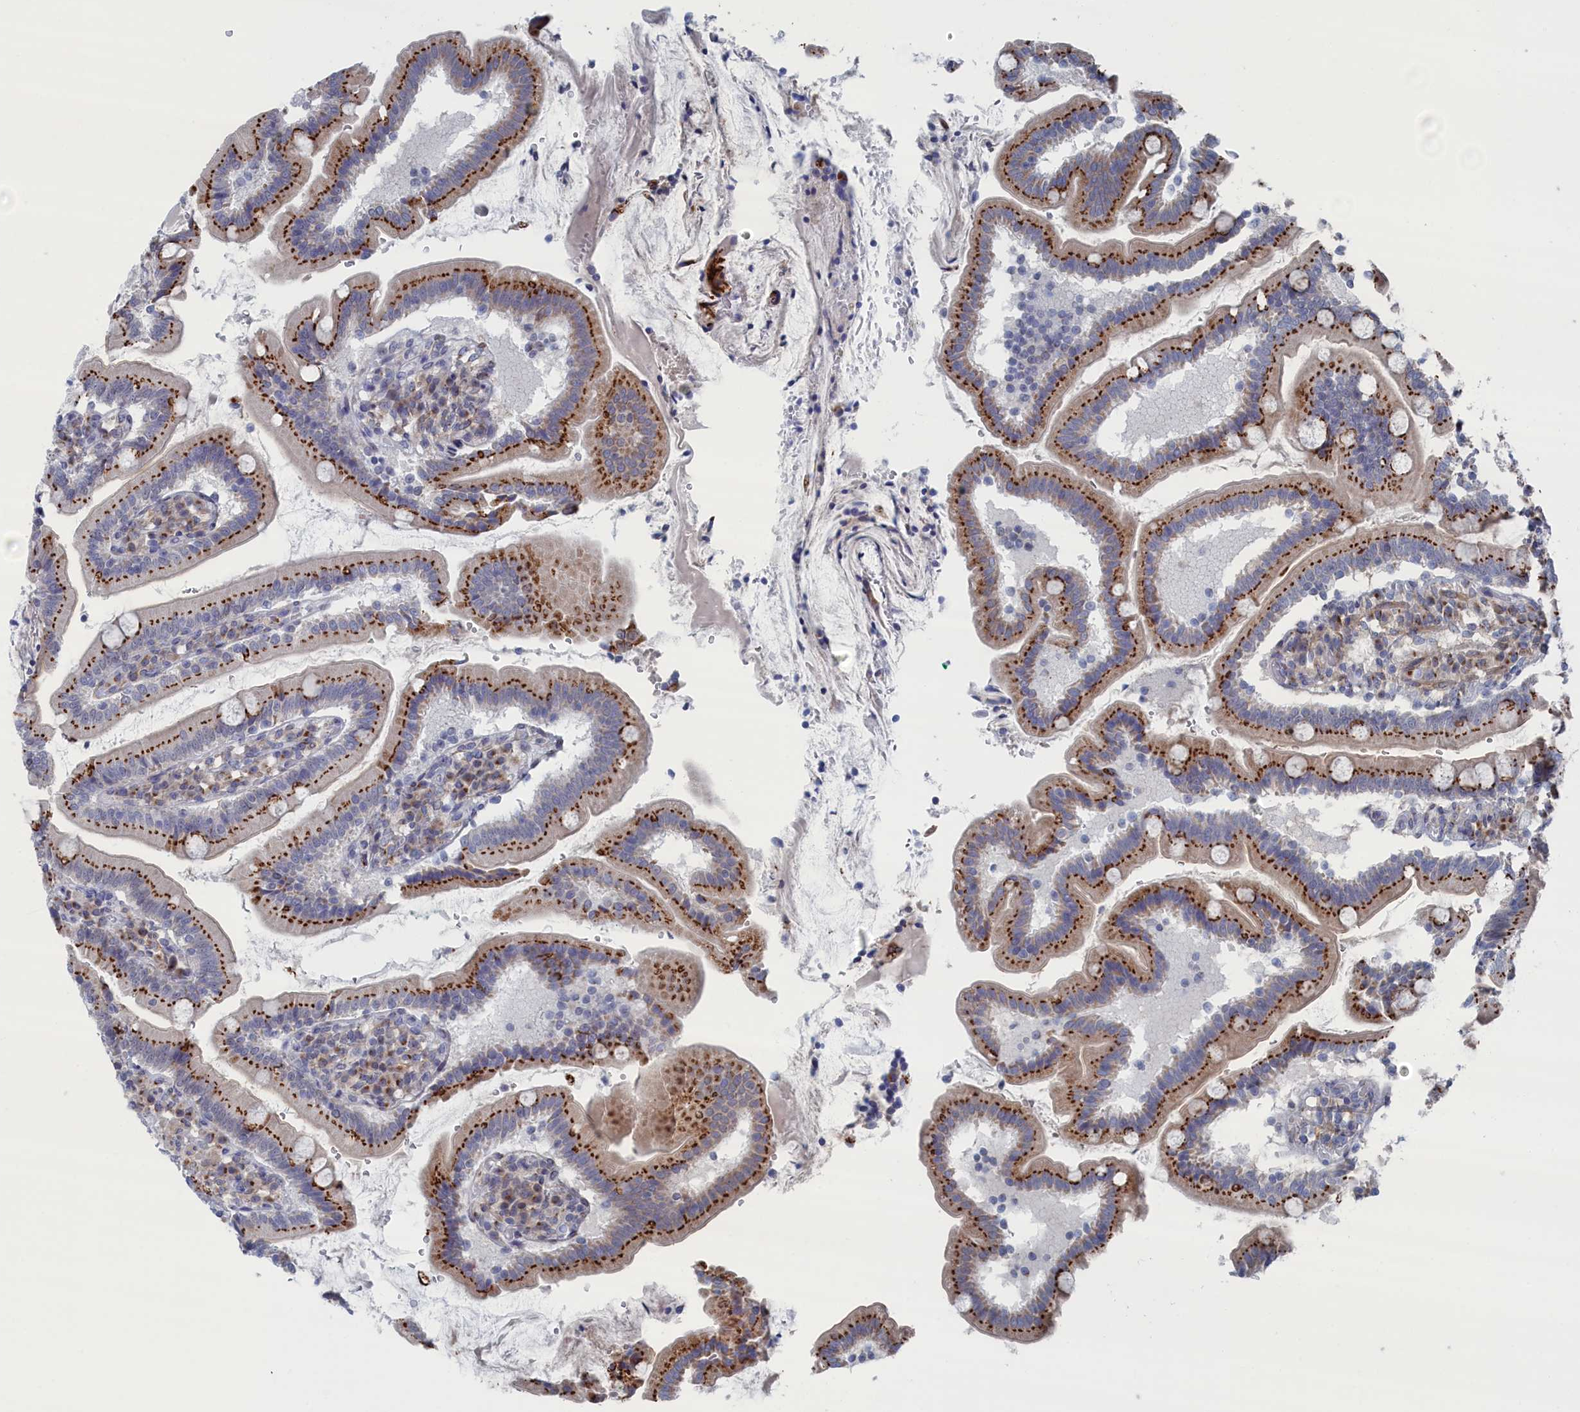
{"staining": {"intensity": "strong", "quantity": ">75%", "location": "cytoplasmic/membranous"}, "tissue": "duodenum", "cell_type": "Glandular cells", "image_type": "normal", "snomed": [{"axis": "morphology", "description": "Normal tissue, NOS"}, {"axis": "topography", "description": "Duodenum"}], "caption": "IHC image of benign duodenum: duodenum stained using immunohistochemistry displays high levels of strong protein expression localized specifically in the cytoplasmic/membranous of glandular cells, appearing as a cytoplasmic/membranous brown color.", "gene": "IRX1", "patient": {"sex": "female", "age": 67}}